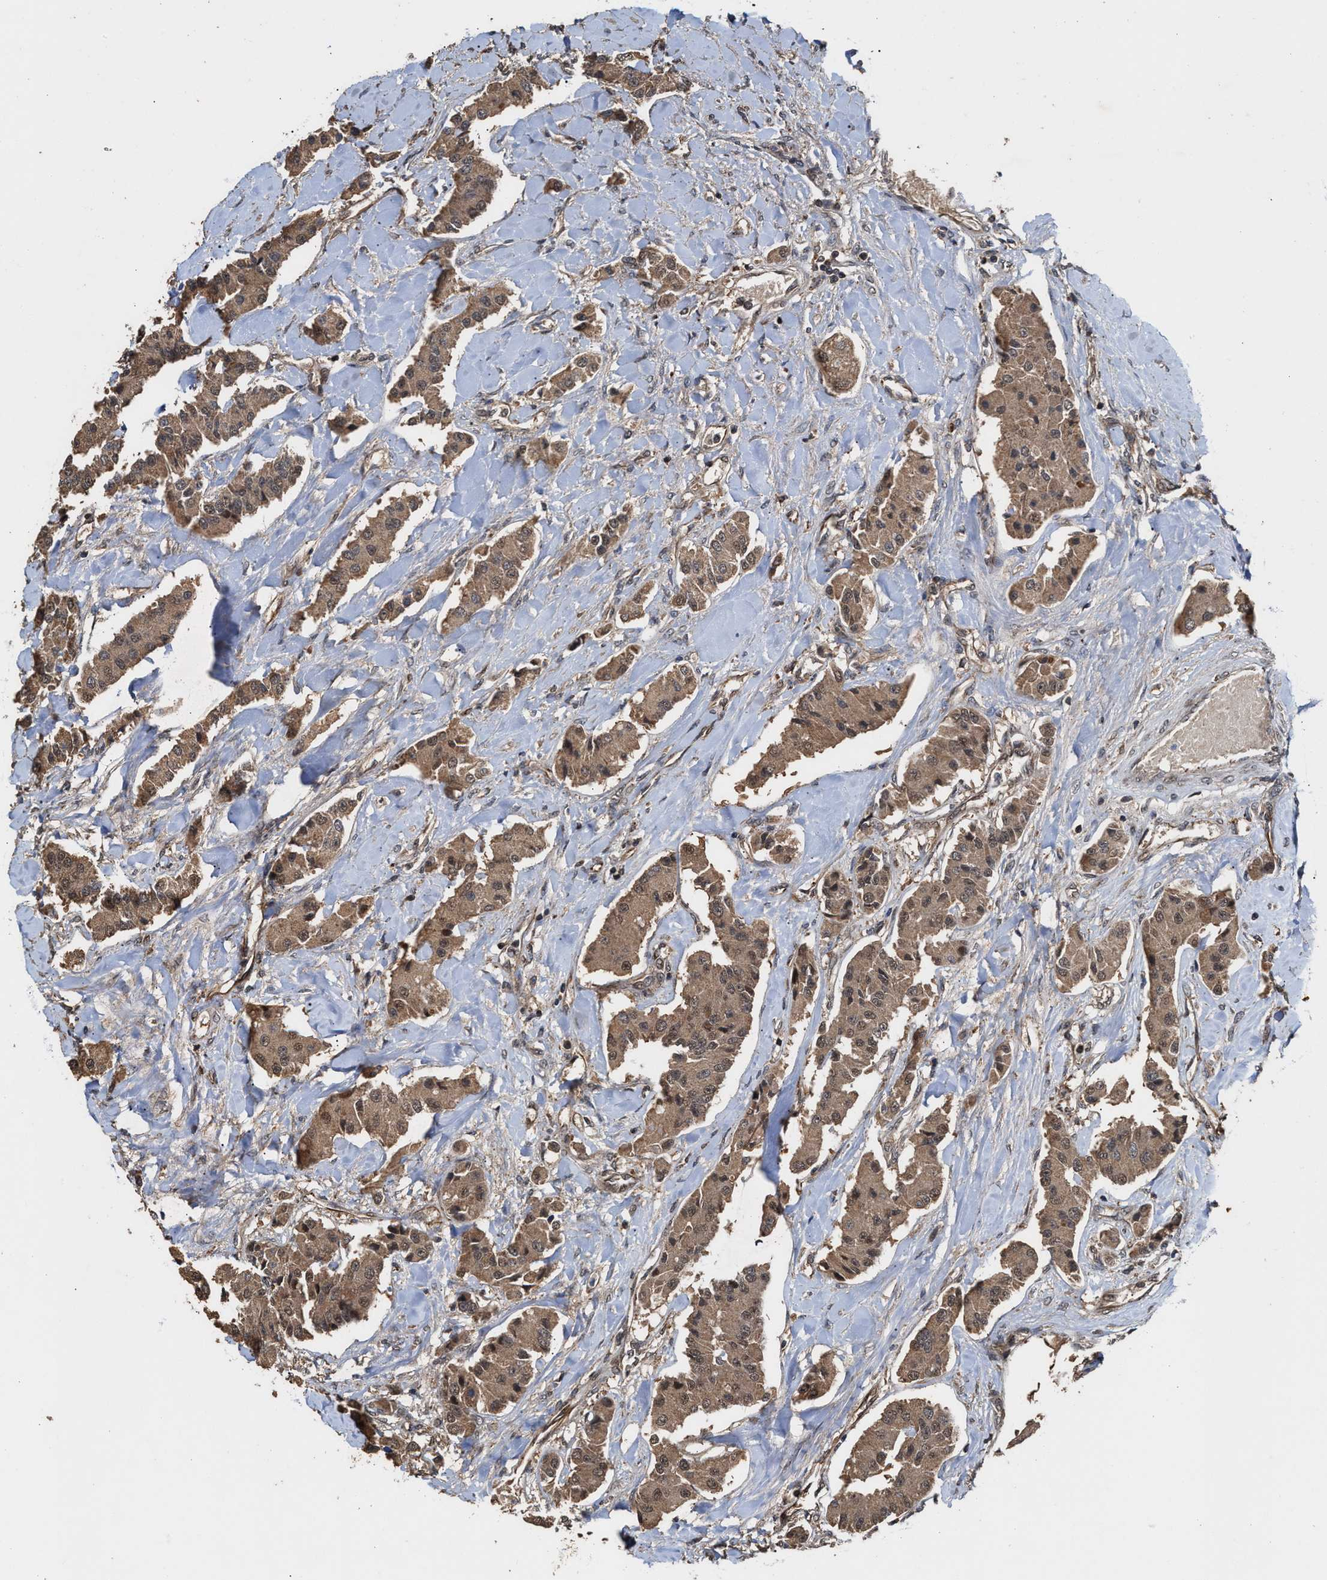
{"staining": {"intensity": "moderate", "quantity": ">75%", "location": "cytoplasmic/membranous"}, "tissue": "carcinoid", "cell_type": "Tumor cells", "image_type": "cancer", "snomed": [{"axis": "morphology", "description": "Carcinoid, malignant, NOS"}, {"axis": "topography", "description": "Pancreas"}], "caption": "Malignant carcinoid stained for a protein demonstrates moderate cytoplasmic/membranous positivity in tumor cells.", "gene": "ZNHIT6", "patient": {"sex": "male", "age": 41}}